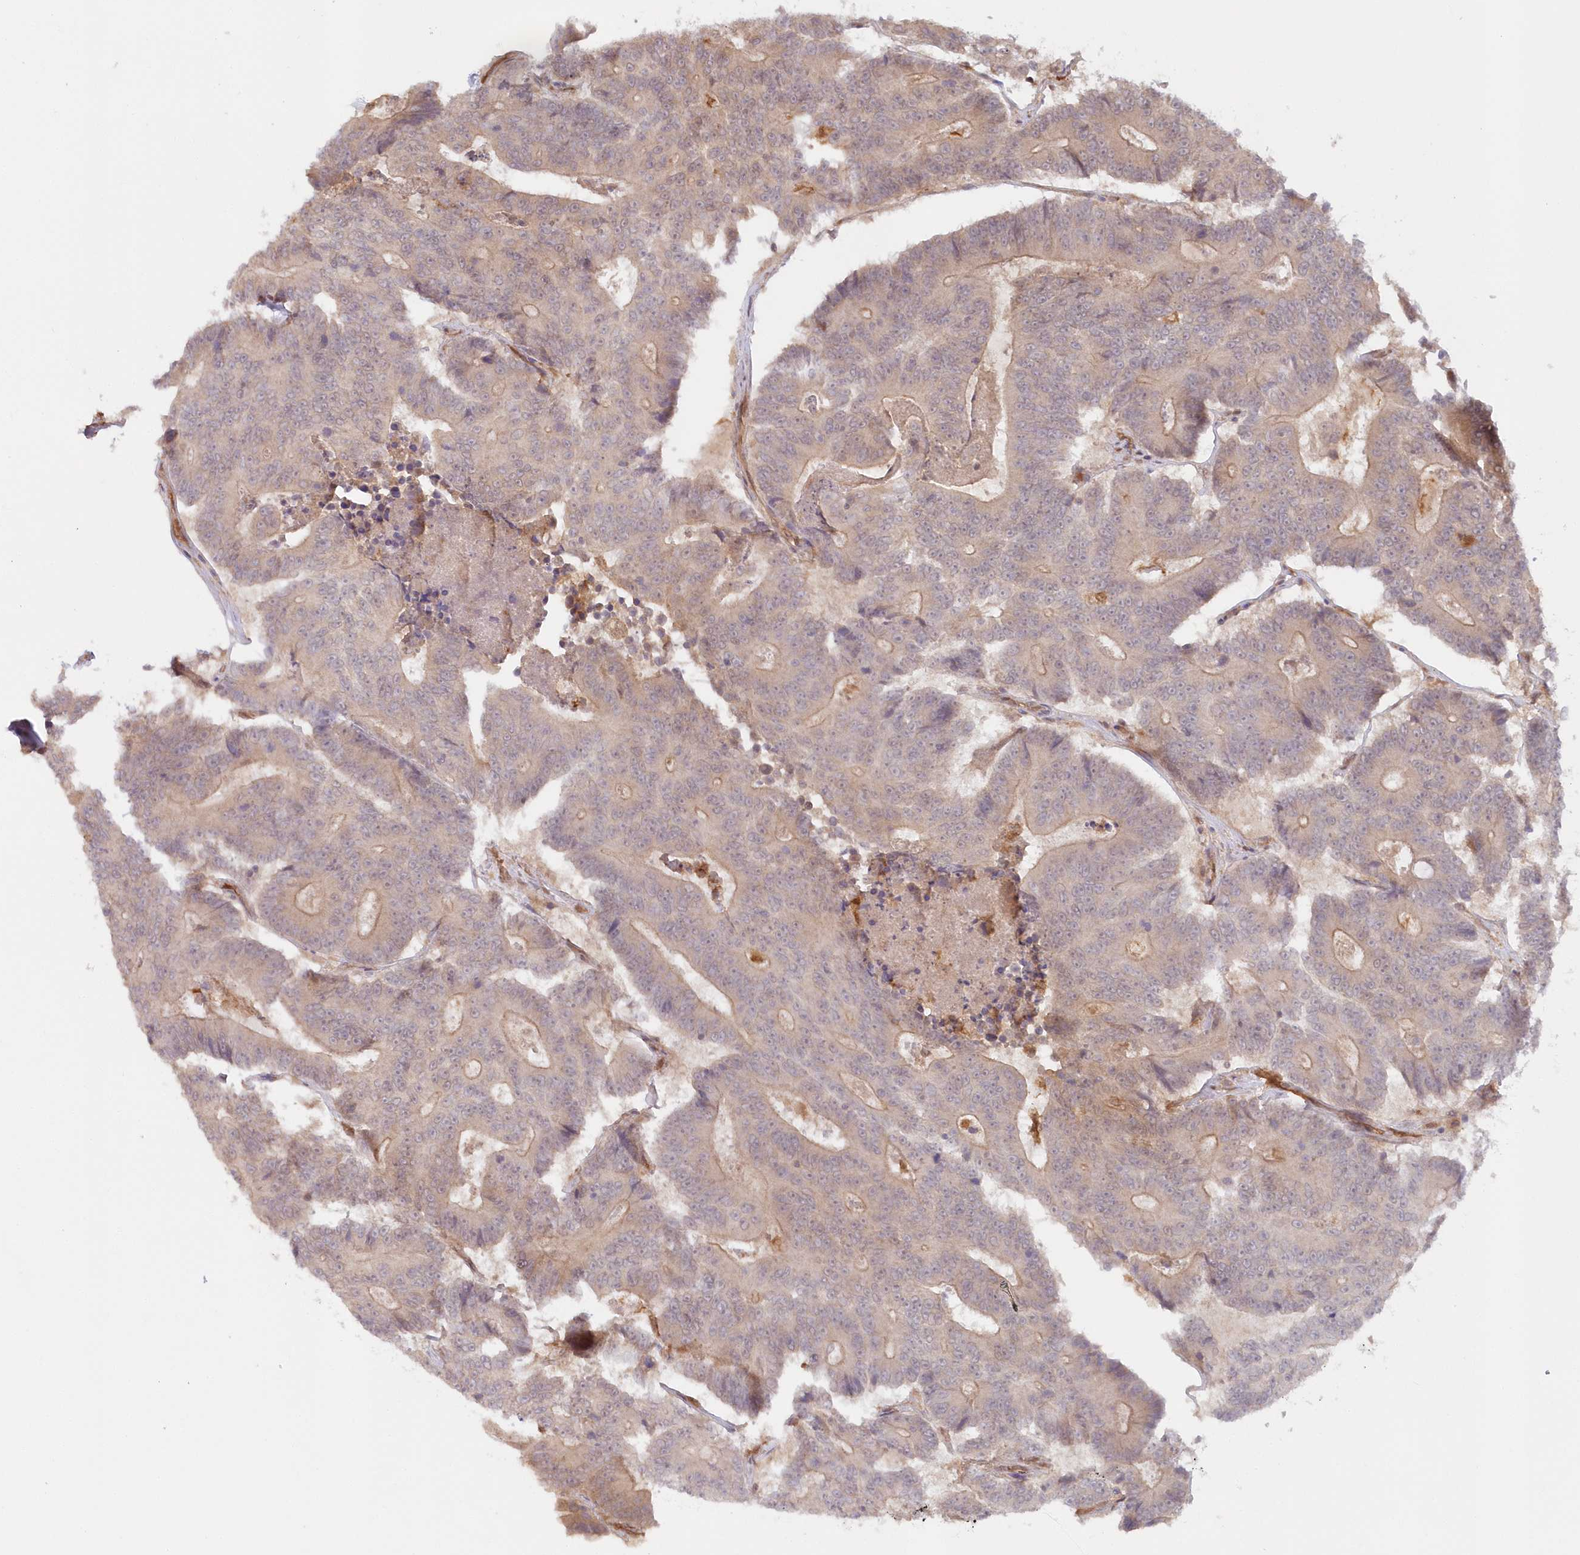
{"staining": {"intensity": "weak", "quantity": "25%-75%", "location": "cytoplasmic/membranous"}, "tissue": "colorectal cancer", "cell_type": "Tumor cells", "image_type": "cancer", "snomed": [{"axis": "morphology", "description": "Adenocarcinoma, NOS"}, {"axis": "topography", "description": "Colon"}], "caption": "The photomicrograph shows a brown stain indicating the presence of a protein in the cytoplasmic/membranous of tumor cells in colorectal adenocarcinoma.", "gene": "GBE1", "patient": {"sex": "male", "age": 83}}